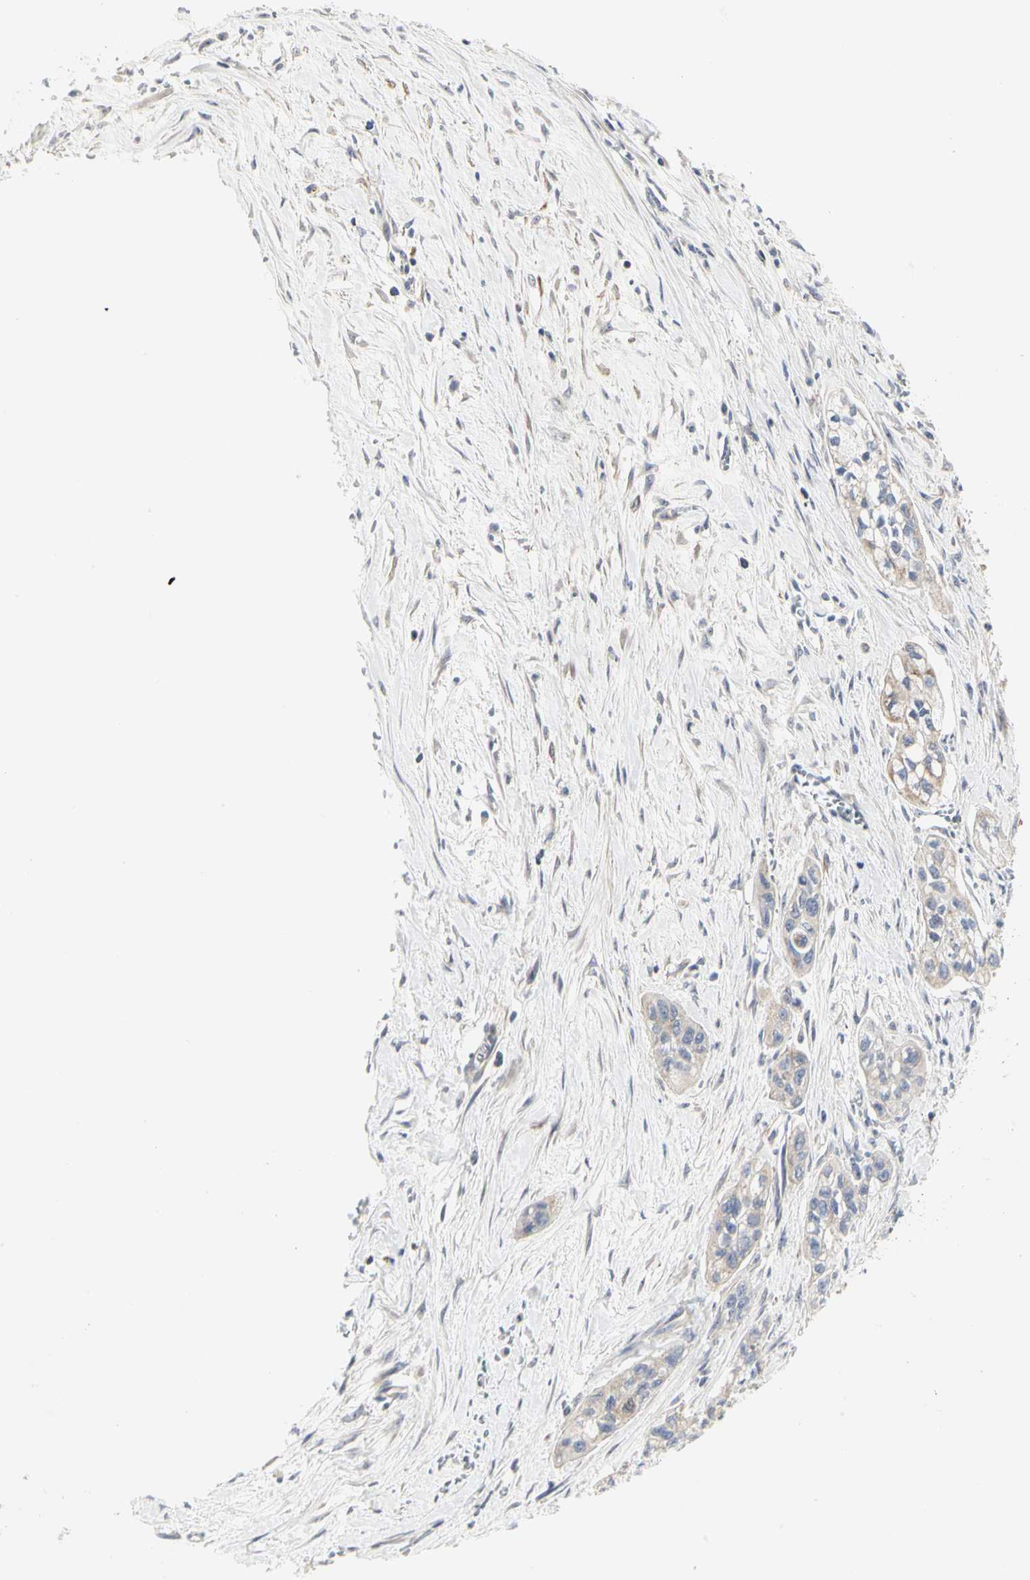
{"staining": {"intensity": "weak", "quantity": "25%-75%", "location": "cytoplasmic/membranous"}, "tissue": "pancreatic cancer", "cell_type": "Tumor cells", "image_type": "cancer", "snomed": [{"axis": "morphology", "description": "Adenocarcinoma, NOS"}, {"axis": "topography", "description": "Pancreas"}], "caption": "Tumor cells display weak cytoplasmic/membranous positivity in about 25%-75% of cells in pancreatic cancer (adenocarcinoma).", "gene": "SHANK2", "patient": {"sex": "male", "age": 74}}